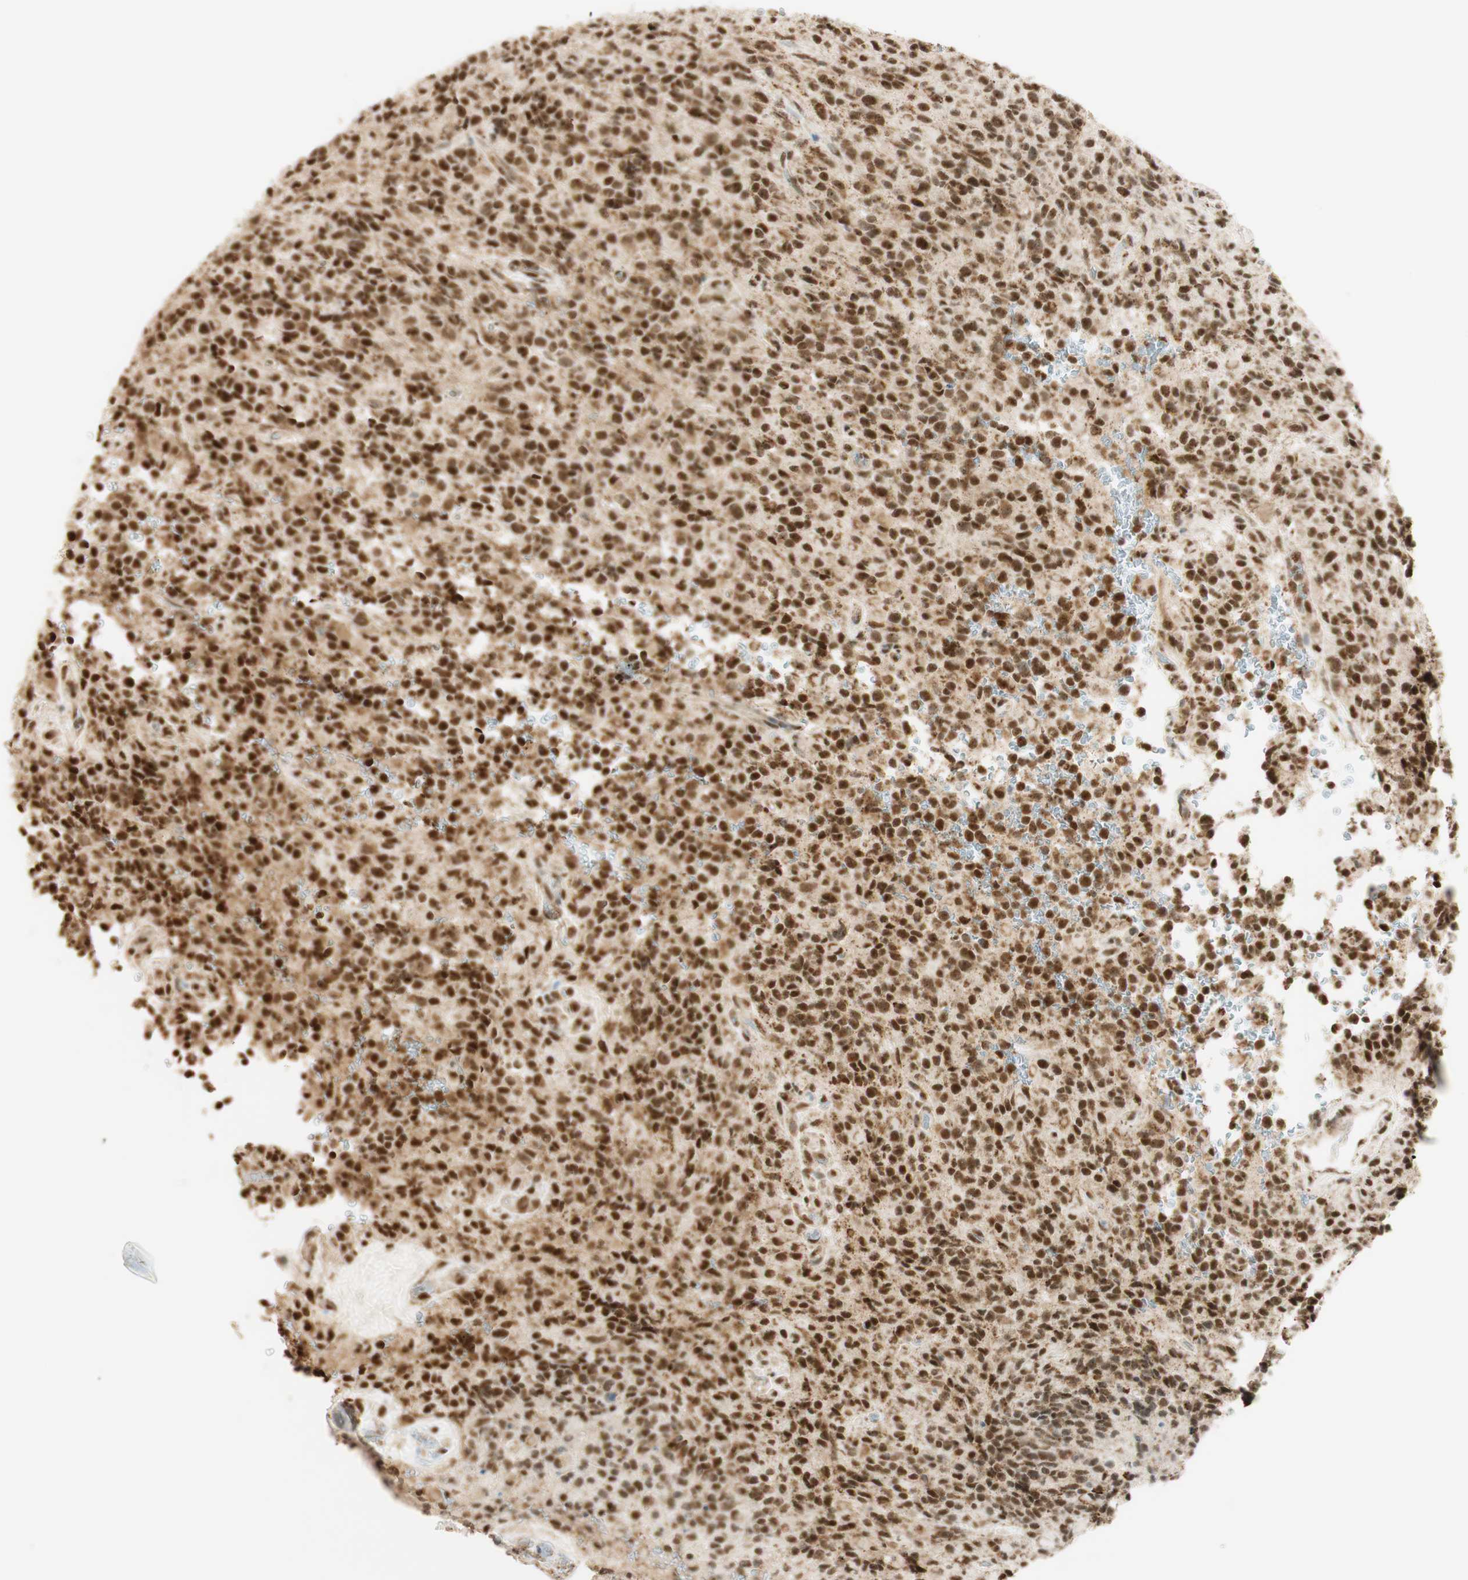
{"staining": {"intensity": "strong", "quantity": ">75%", "location": "nuclear"}, "tissue": "glioma", "cell_type": "Tumor cells", "image_type": "cancer", "snomed": [{"axis": "morphology", "description": "Glioma, malignant, High grade"}, {"axis": "topography", "description": "Brain"}], "caption": "This is an image of IHC staining of glioma, which shows strong expression in the nuclear of tumor cells.", "gene": "ZNF782", "patient": {"sex": "male", "age": 71}}